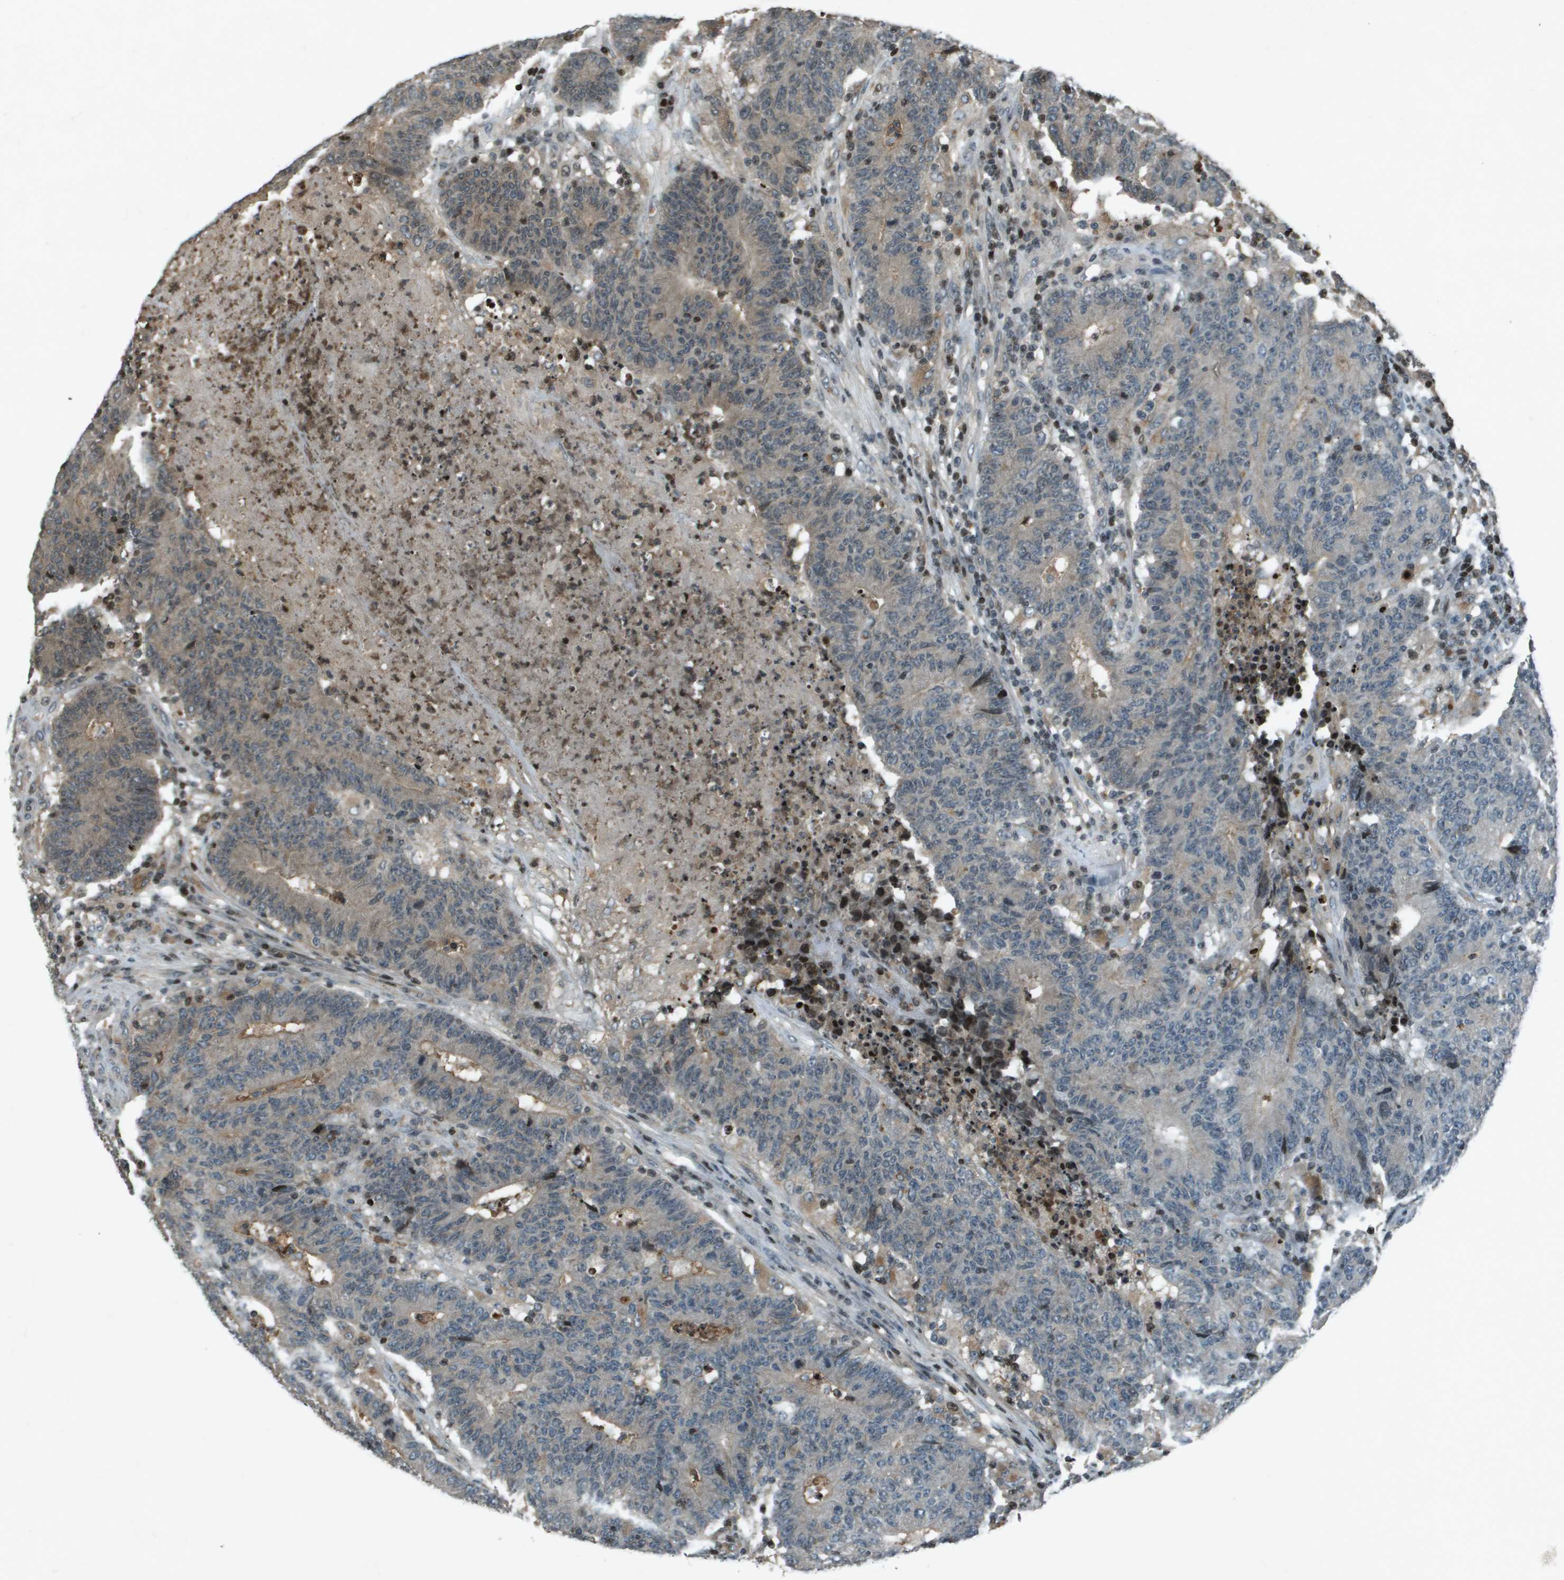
{"staining": {"intensity": "negative", "quantity": "none", "location": "none"}, "tissue": "colorectal cancer", "cell_type": "Tumor cells", "image_type": "cancer", "snomed": [{"axis": "morphology", "description": "Normal tissue, NOS"}, {"axis": "morphology", "description": "Adenocarcinoma, NOS"}, {"axis": "topography", "description": "Colon"}], "caption": "Micrograph shows no significant protein positivity in tumor cells of colorectal cancer.", "gene": "CXCL12", "patient": {"sex": "female", "age": 75}}